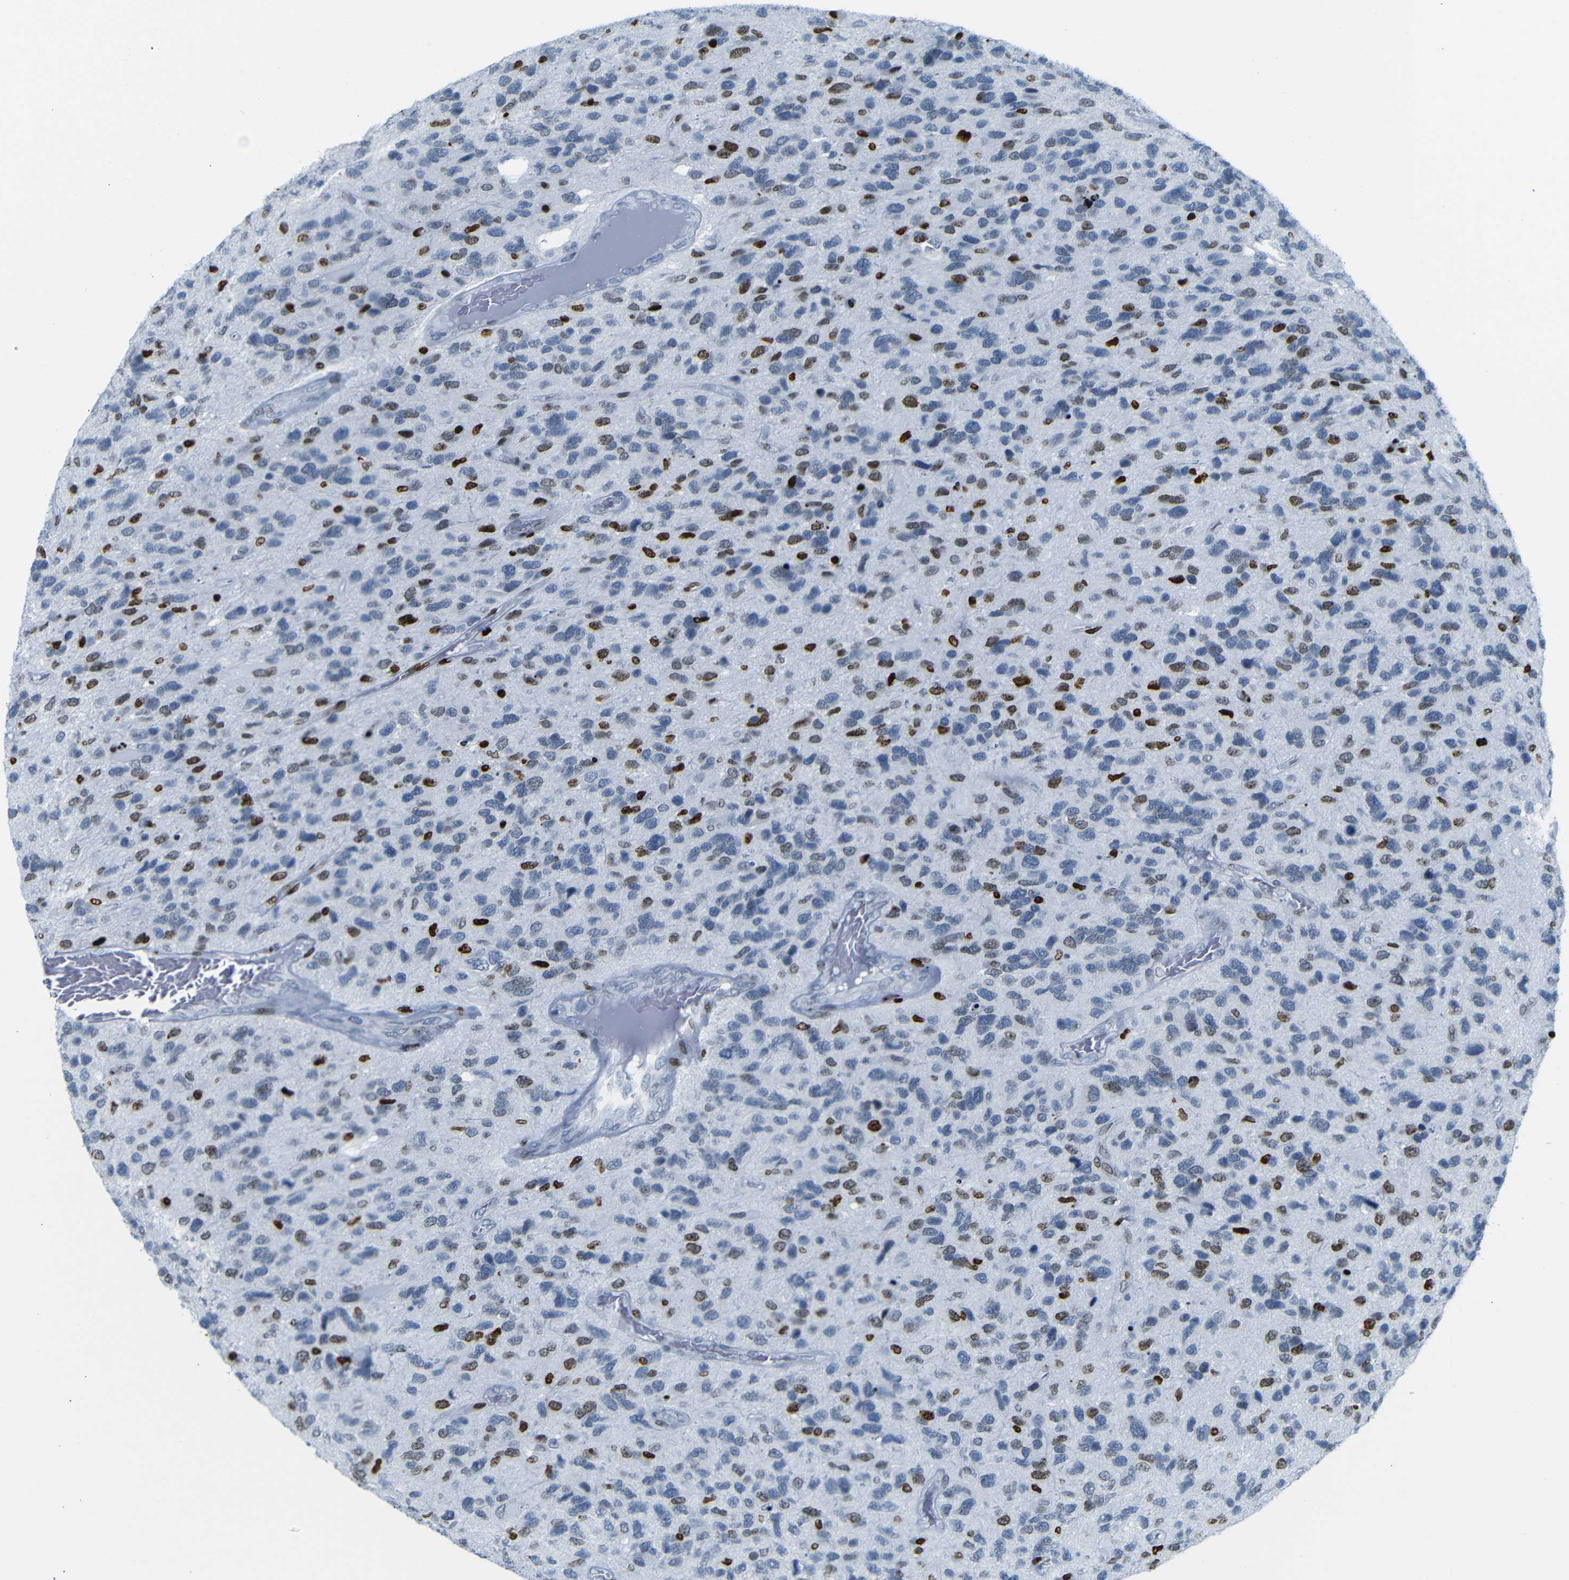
{"staining": {"intensity": "strong", "quantity": "25%-75%", "location": "nuclear"}, "tissue": "glioma", "cell_type": "Tumor cells", "image_type": "cancer", "snomed": [{"axis": "morphology", "description": "Glioma, malignant, High grade"}, {"axis": "topography", "description": "Brain"}], "caption": "Immunohistochemical staining of human malignant glioma (high-grade) exhibits high levels of strong nuclear positivity in about 25%-75% of tumor cells.", "gene": "NPIPB15", "patient": {"sex": "female", "age": 58}}